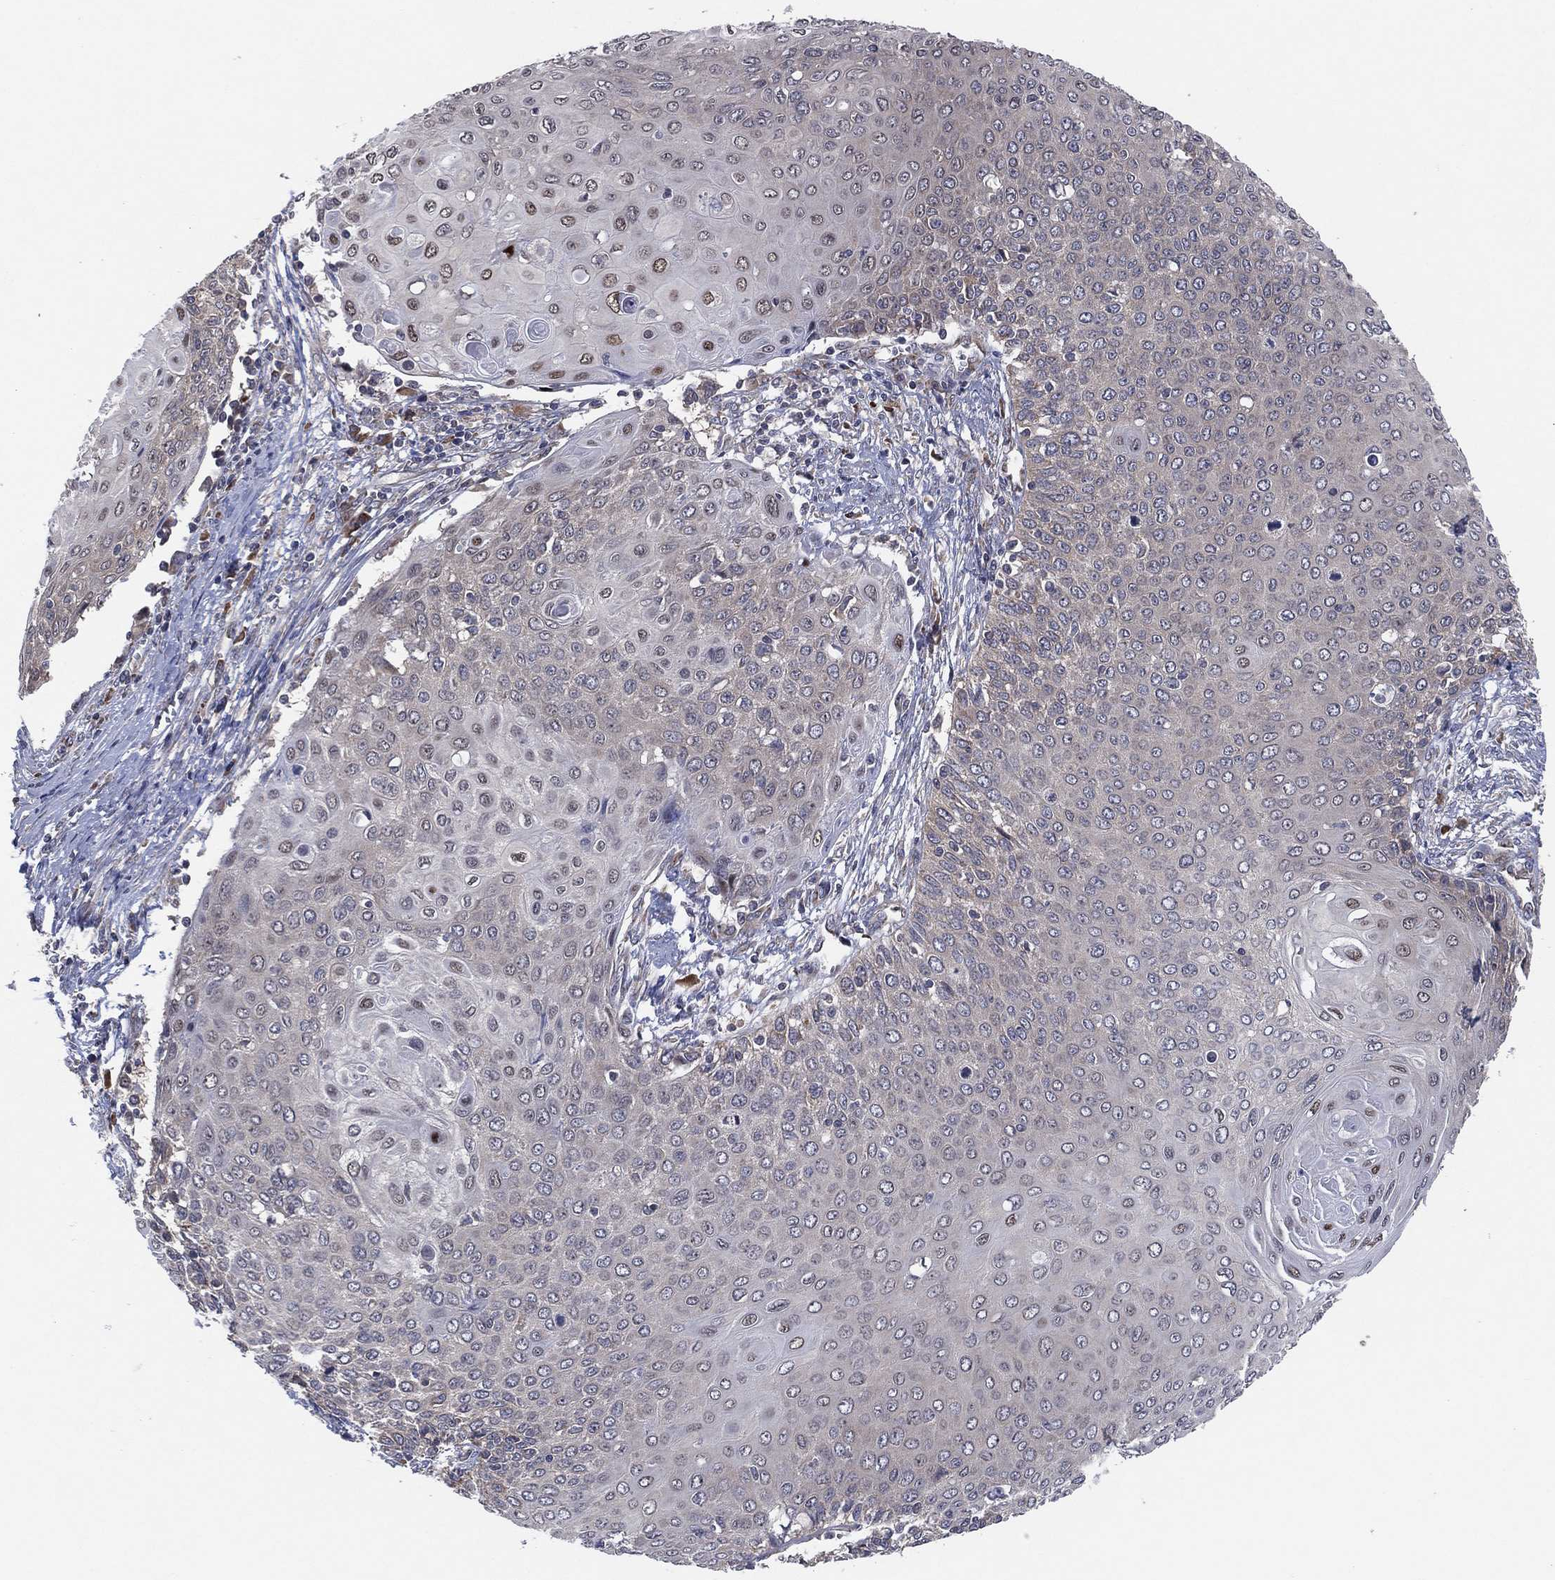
{"staining": {"intensity": "negative", "quantity": "none", "location": "none"}, "tissue": "cervical cancer", "cell_type": "Tumor cells", "image_type": "cancer", "snomed": [{"axis": "morphology", "description": "Squamous cell carcinoma, NOS"}, {"axis": "topography", "description": "Cervix"}], "caption": "IHC micrograph of neoplastic tissue: human cervical cancer stained with DAB reveals no significant protein expression in tumor cells.", "gene": "FAM104A", "patient": {"sex": "female", "age": 39}}